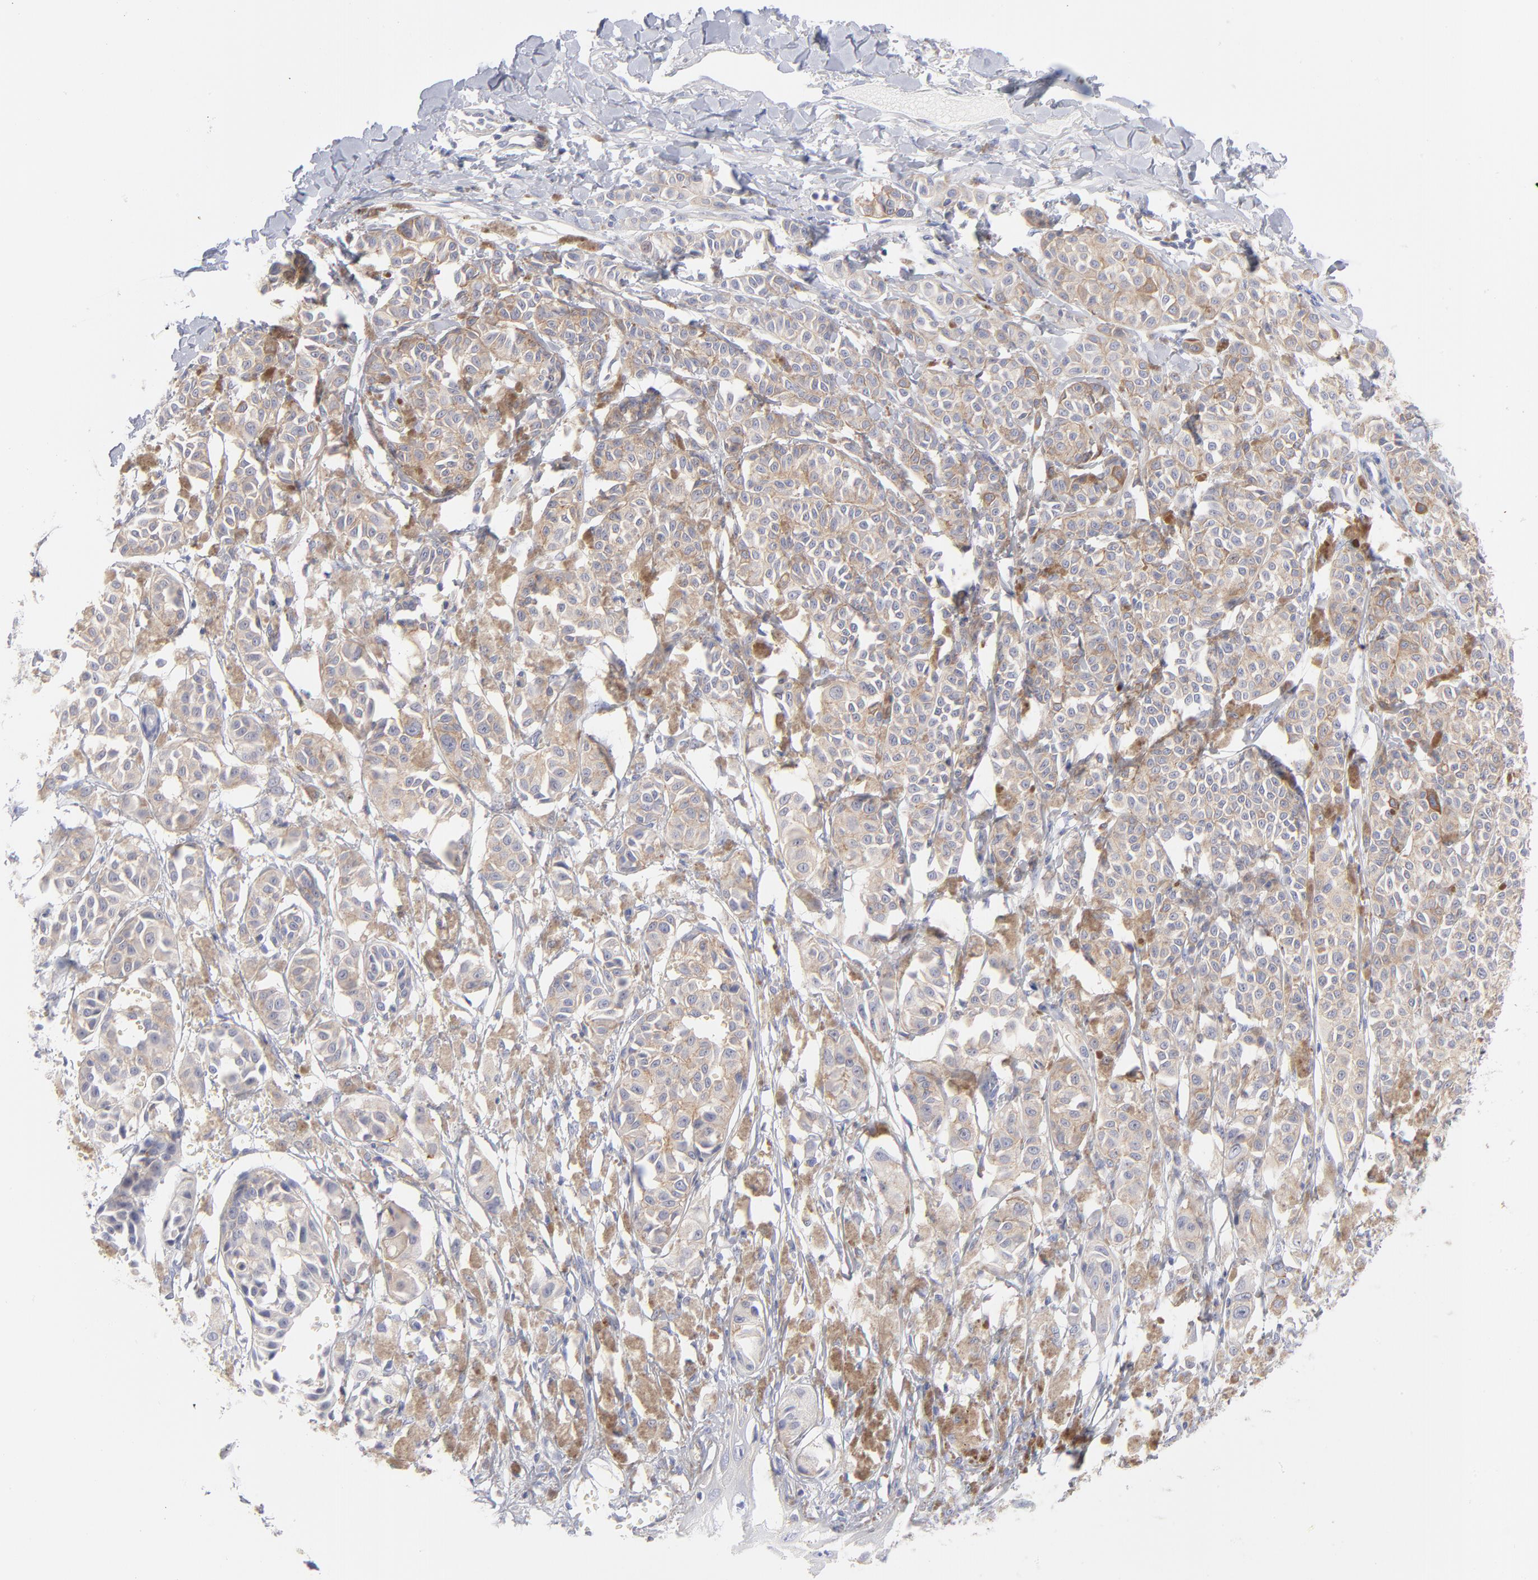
{"staining": {"intensity": "weak", "quantity": ">75%", "location": "cytoplasmic/membranous"}, "tissue": "melanoma", "cell_type": "Tumor cells", "image_type": "cancer", "snomed": [{"axis": "morphology", "description": "Malignant melanoma, NOS"}, {"axis": "topography", "description": "Skin"}], "caption": "Approximately >75% of tumor cells in melanoma show weak cytoplasmic/membranous protein positivity as visualized by brown immunohistochemical staining.", "gene": "ACTA2", "patient": {"sex": "male", "age": 76}}